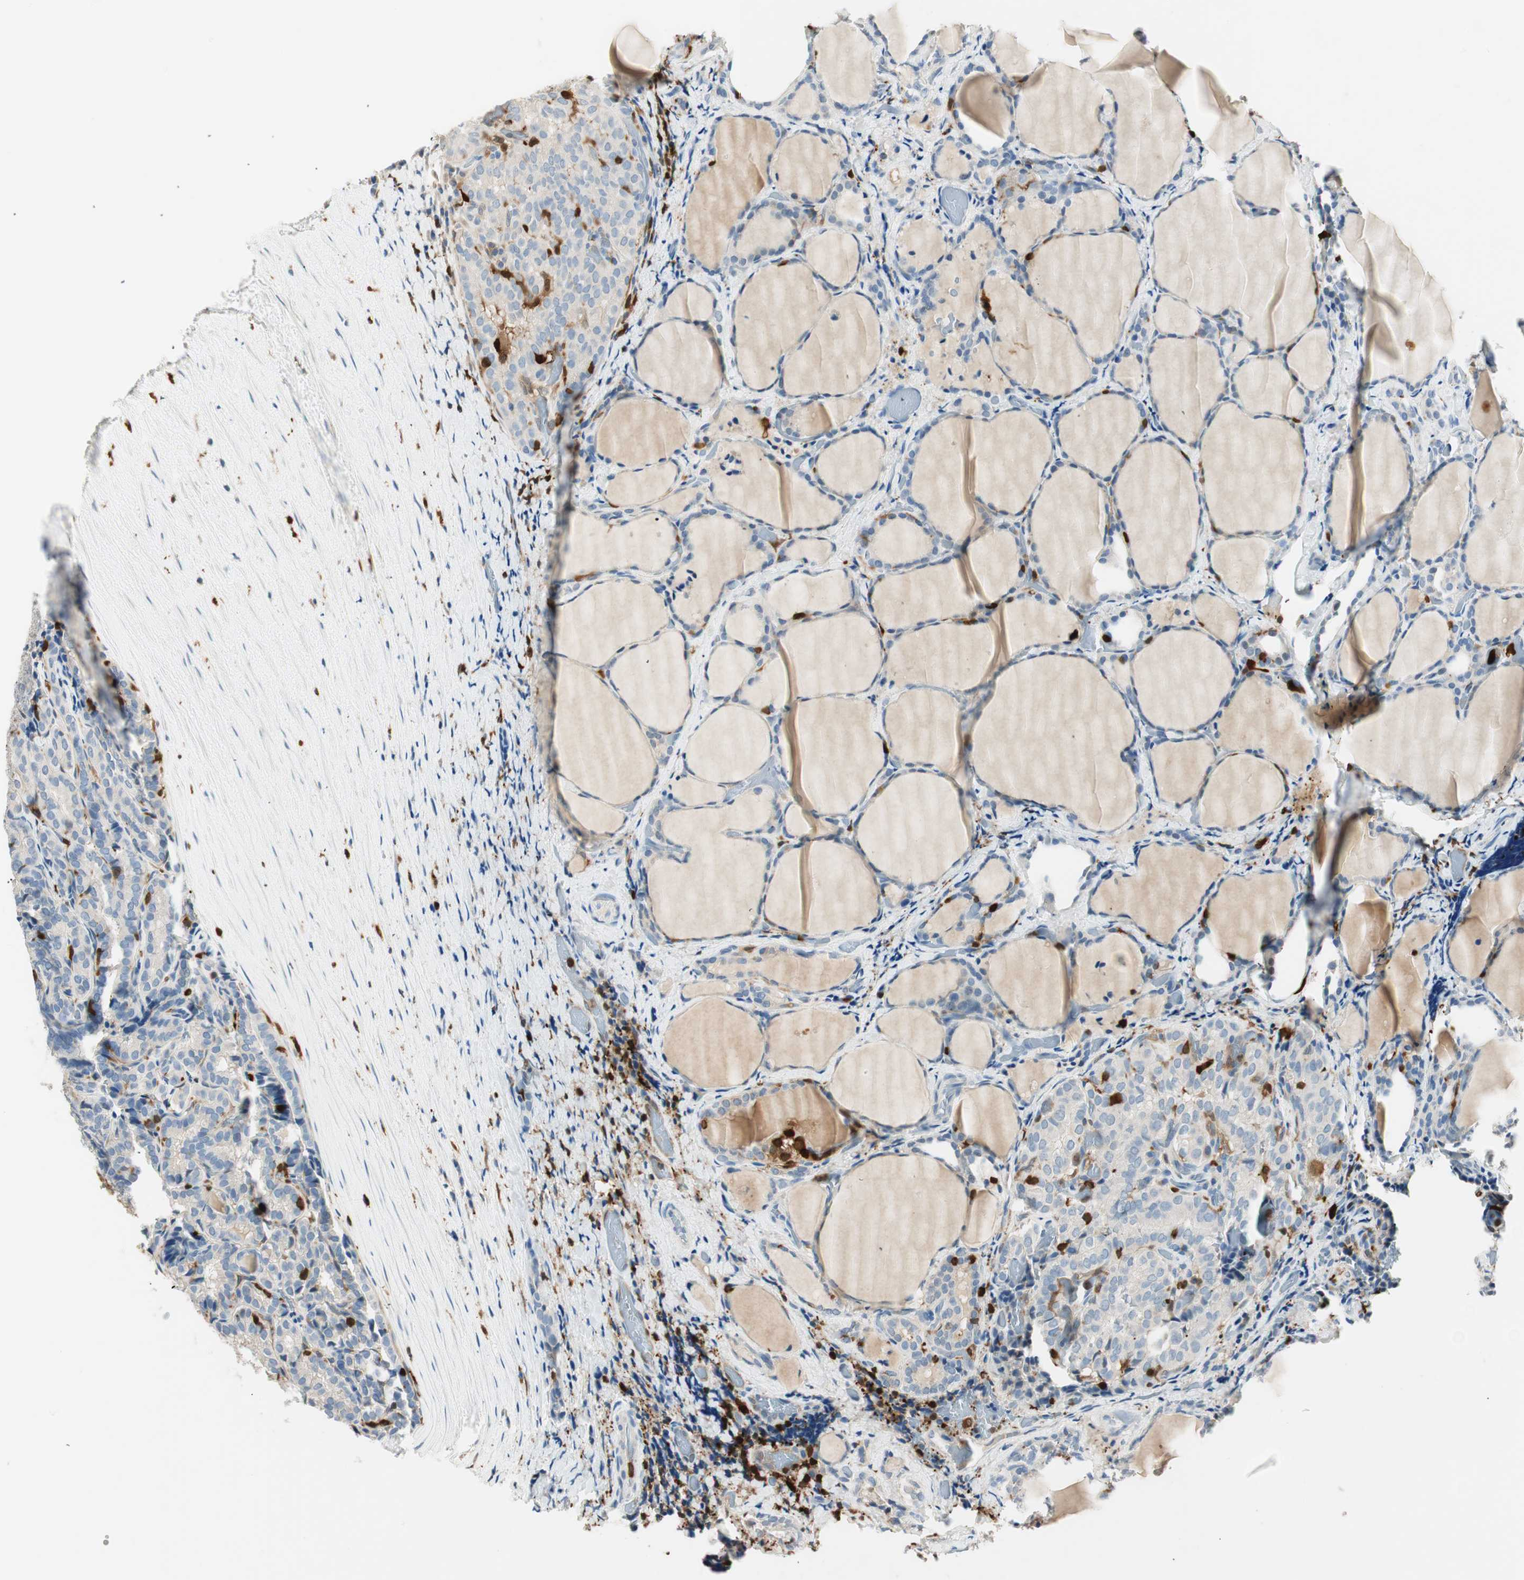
{"staining": {"intensity": "weak", "quantity": "<25%", "location": "cytoplasmic/membranous"}, "tissue": "thyroid cancer", "cell_type": "Tumor cells", "image_type": "cancer", "snomed": [{"axis": "morphology", "description": "Normal tissue, NOS"}, {"axis": "morphology", "description": "Papillary adenocarcinoma, NOS"}, {"axis": "topography", "description": "Thyroid gland"}], "caption": "Immunohistochemical staining of thyroid papillary adenocarcinoma displays no significant expression in tumor cells. The staining was performed using DAB to visualize the protein expression in brown, while the nuclei were stained in blue with hematoxylin (Magnification: 20x).", "gene": "COTL1", "patient": {"sex": "female", "age": 30}}